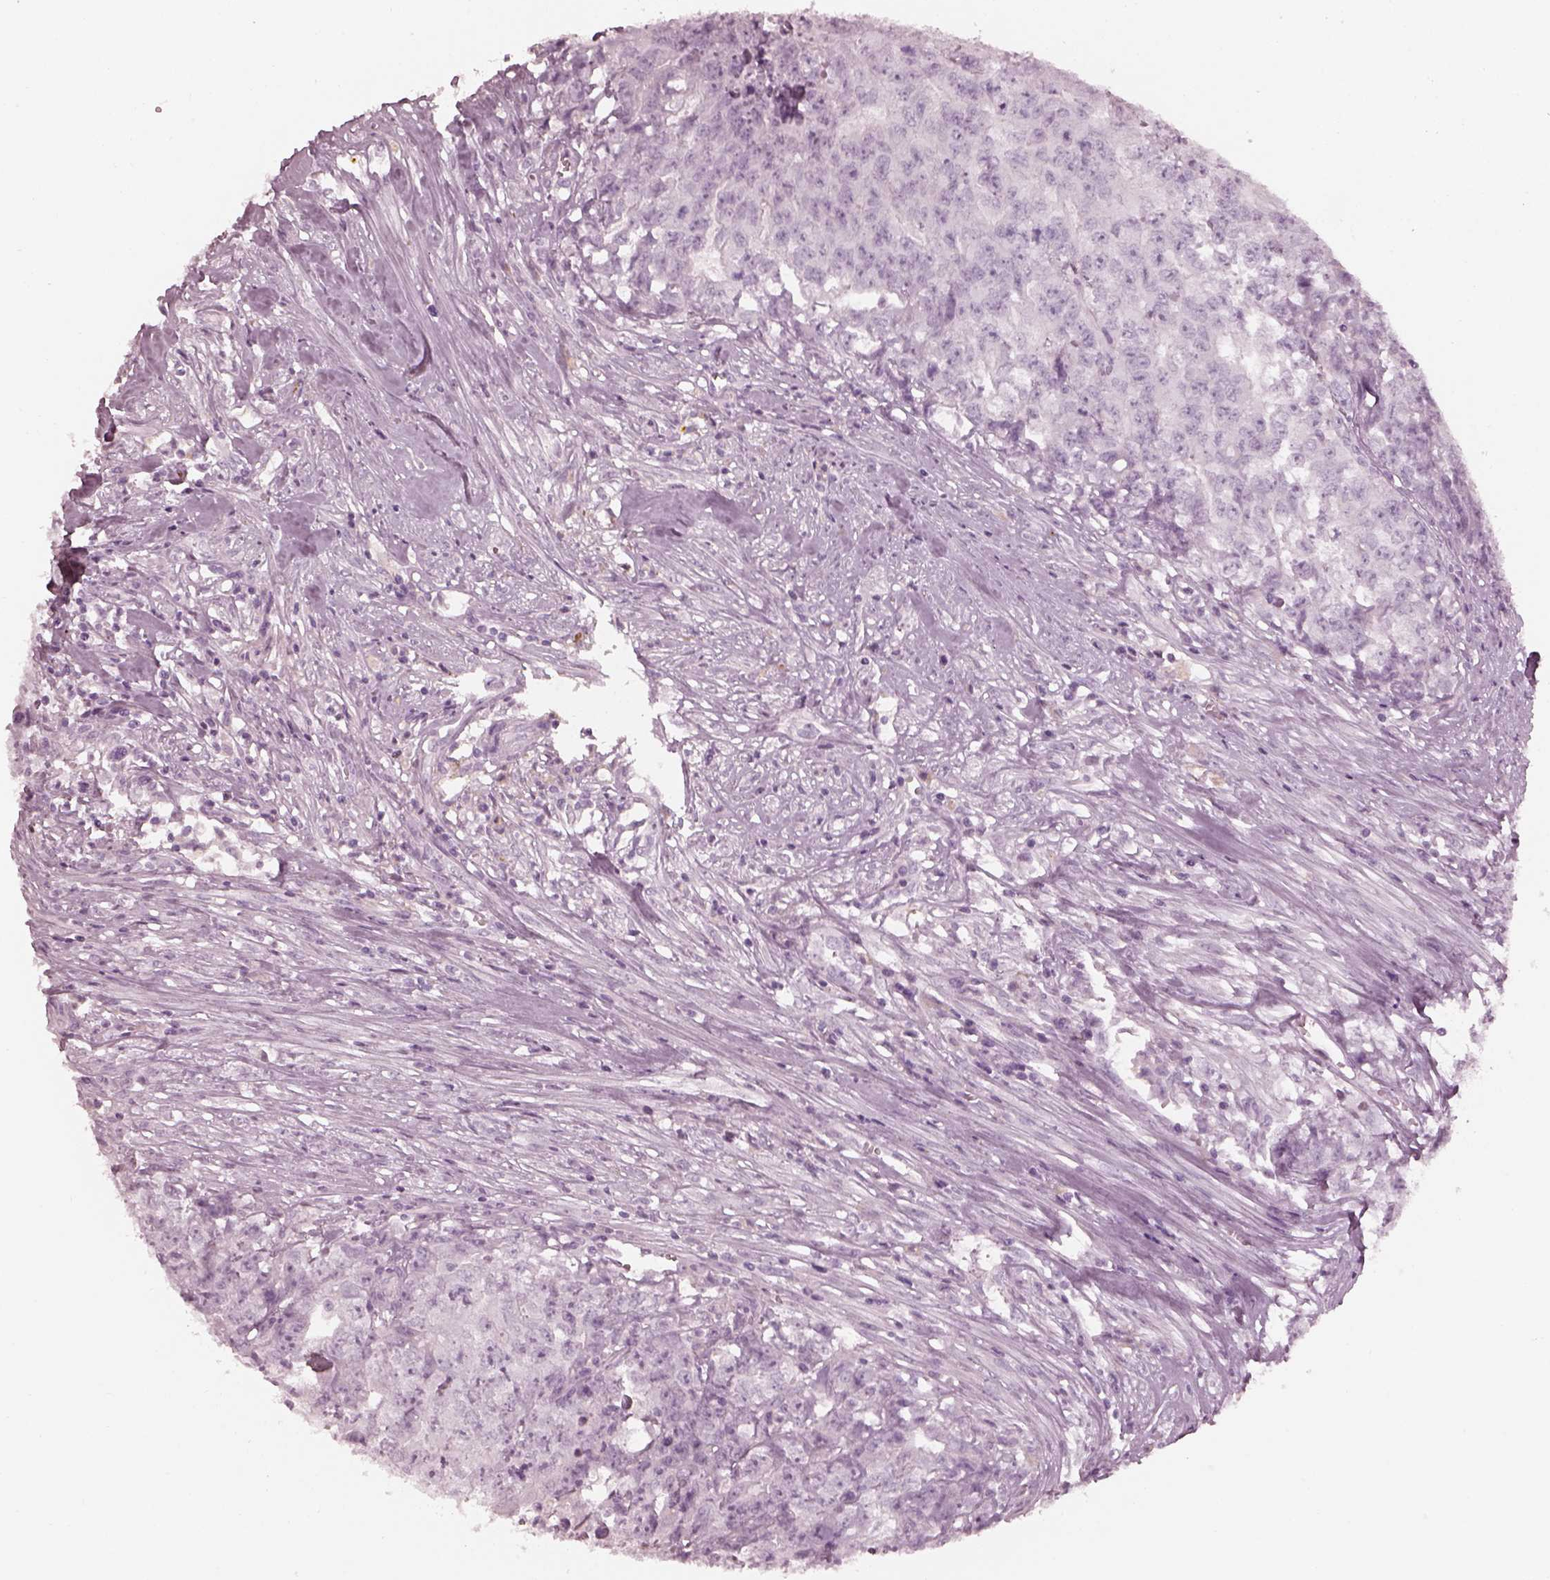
{"staining": {"intensity": "negative", "quantity": "none", "location": "none"}, "tissue": "testis cancer", "cell_type": "Tumor cells", "image_type": "cancer", "snomed": [{"axis": "morphology", "description": "Carcinoma, Embryonal, NOS"}, {"axis": "morphology", "description": "Teratoma, malignant, NOS"}, {"axis": "topography", "description": "Testis"}], "caption": "Tumor cells are negative for protein expression in human embryonal carcinoma (testis).", "gene": "RSPH9", "patient": {"sex": "male", "age": 24}}